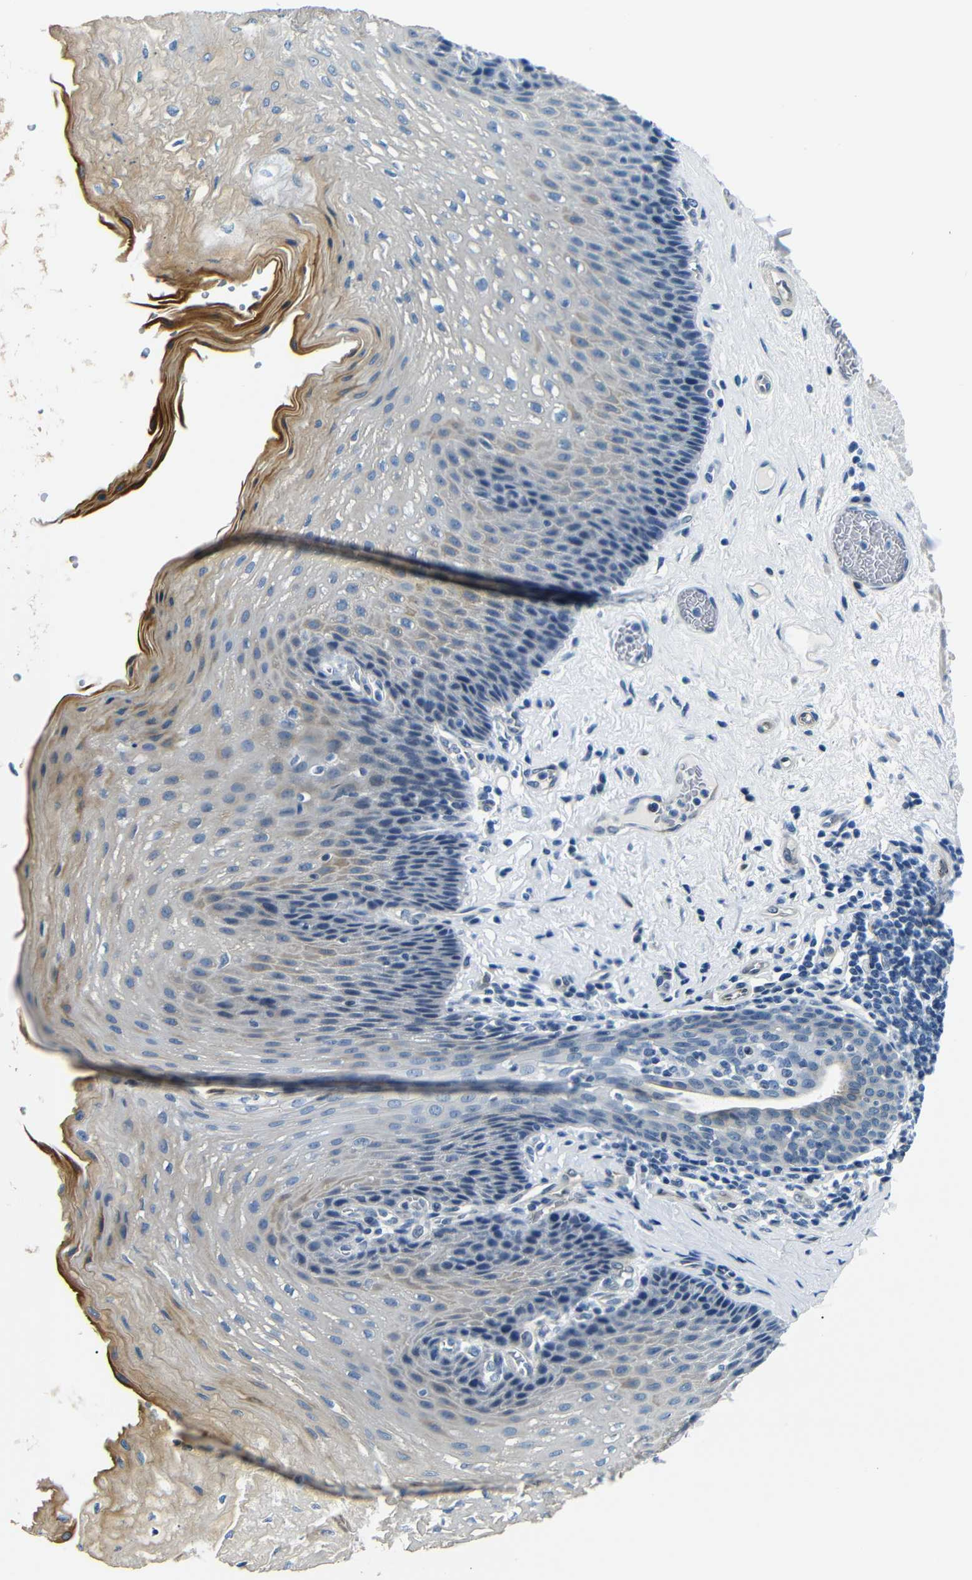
{"staining": {"intensity": "weak", "quantity": "<25%", "location": "cytoplasmic/membranous"}, "tissue": "esophagus", "cell_type": "Squamous epithelial cells", "image_type": "normal", "snomed": [{"axis": "morphology", "description": "Normal tissue, NOS"}, {"axis": "topography", "description": "Esophagus"}], "caption": "High magnification brightfield microscopy of benign esophagus stained with DAB (brown) and counterstained with hematoxylin (blue): squamous epithelial cells show no significant positivity. (DAB immunohistochemistry (IHC) with hematoxylin counter stain).", "gene": "TAFA1", "patient": {"sex": "female", "age": 72}}